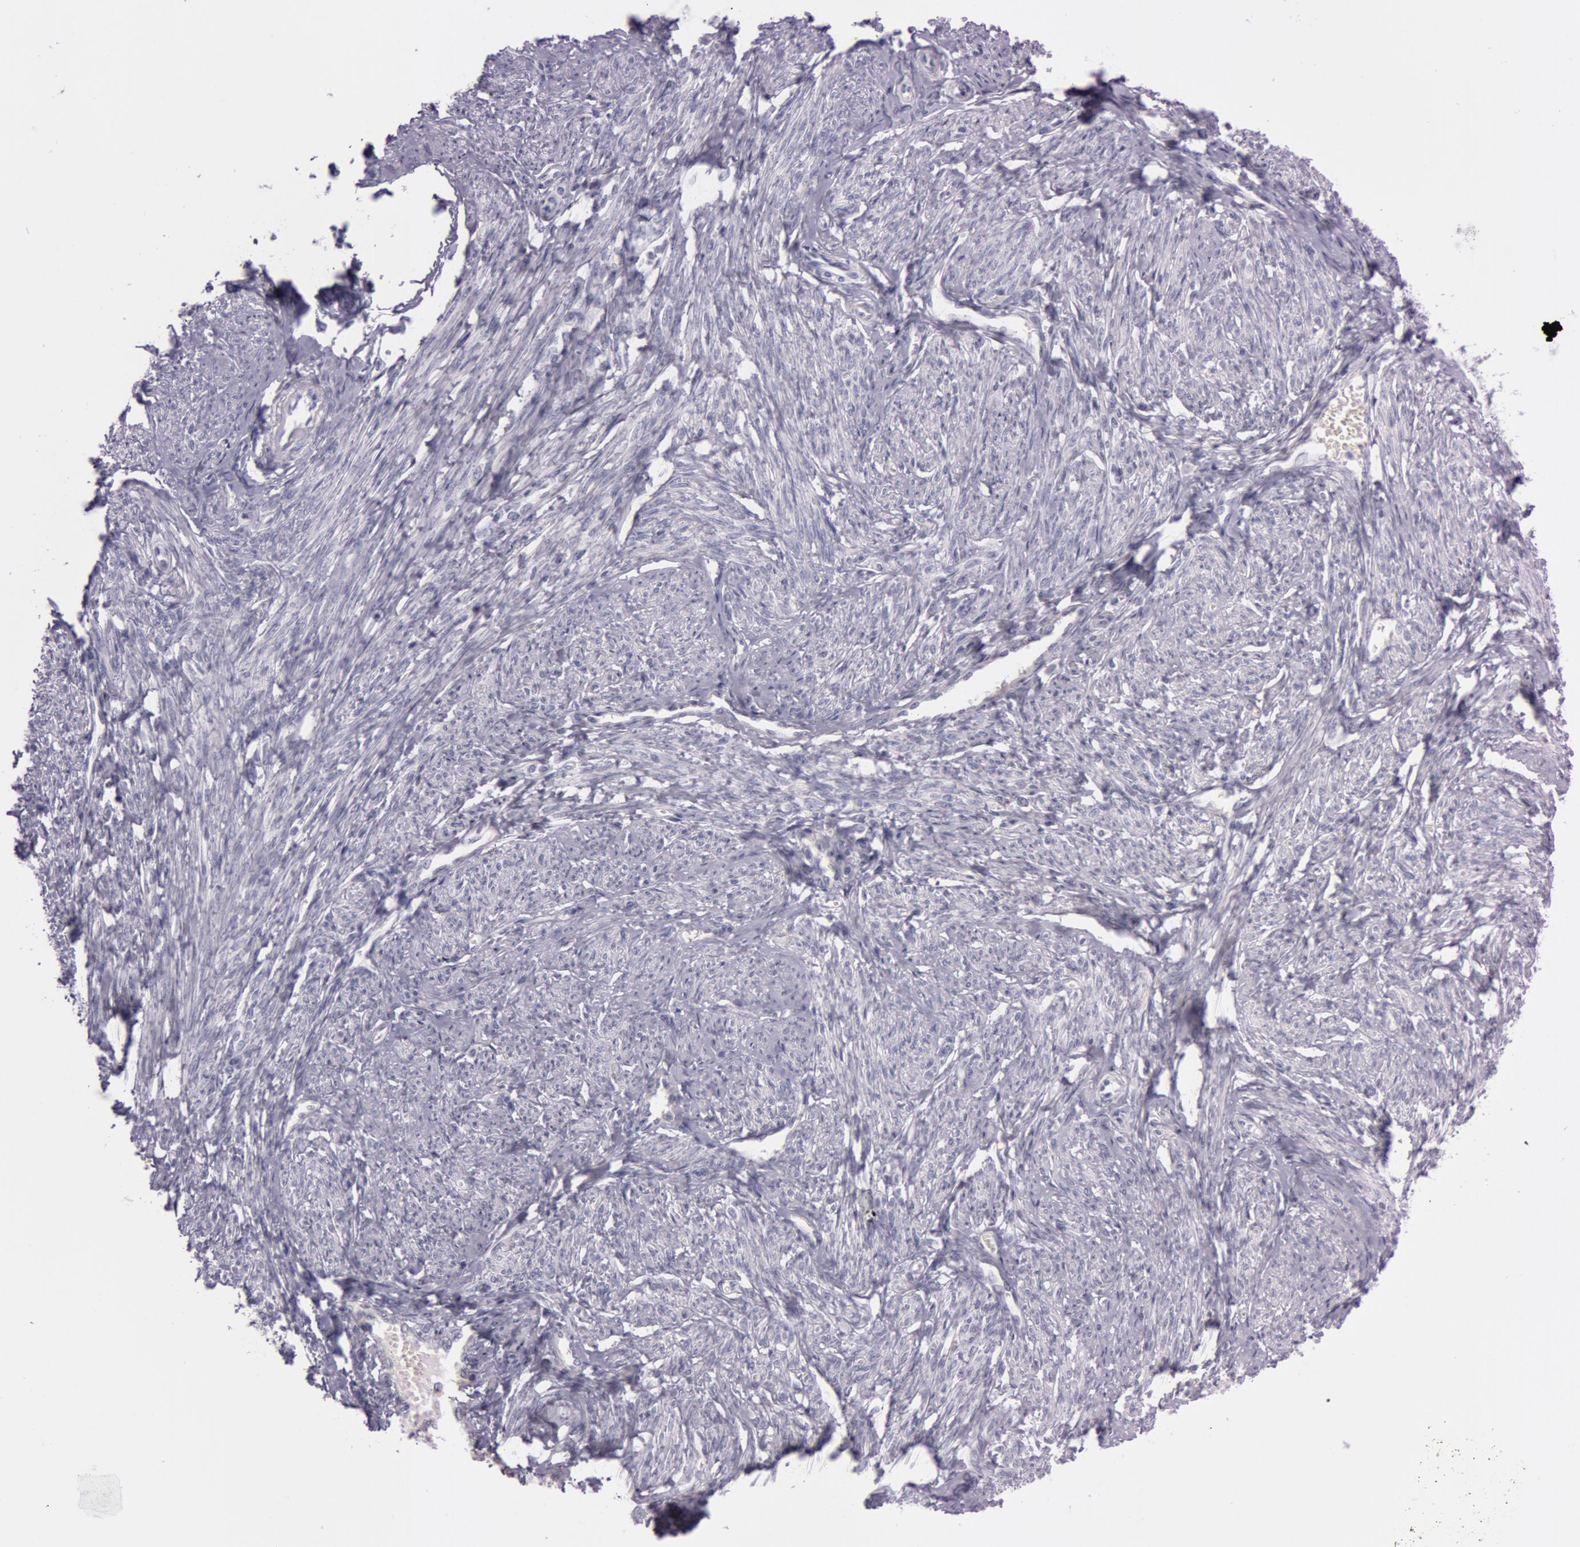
{"staining": {"intensity": "negative", "quantity": "none", "location": "none"}, "tissue": "smooth muscle", "cell_type": "Smooth muscle cells", "image_type": "normal", "snomed": [{"axis": "morphology", "description": "Normal tissue, NOS"}, {"axis": "topography", "description": "Smooth muscle"}, {"axis": "topography", "description": "Cervix"}], "caption": "A high-resolution histopathology image shows immunohistochemistry (IHC) staining of normal smooth muscle, which shows no significant expression in smooth muscle cells.", "gene": "FOLH1", "patient": {"sex": "female", "age": 70}}